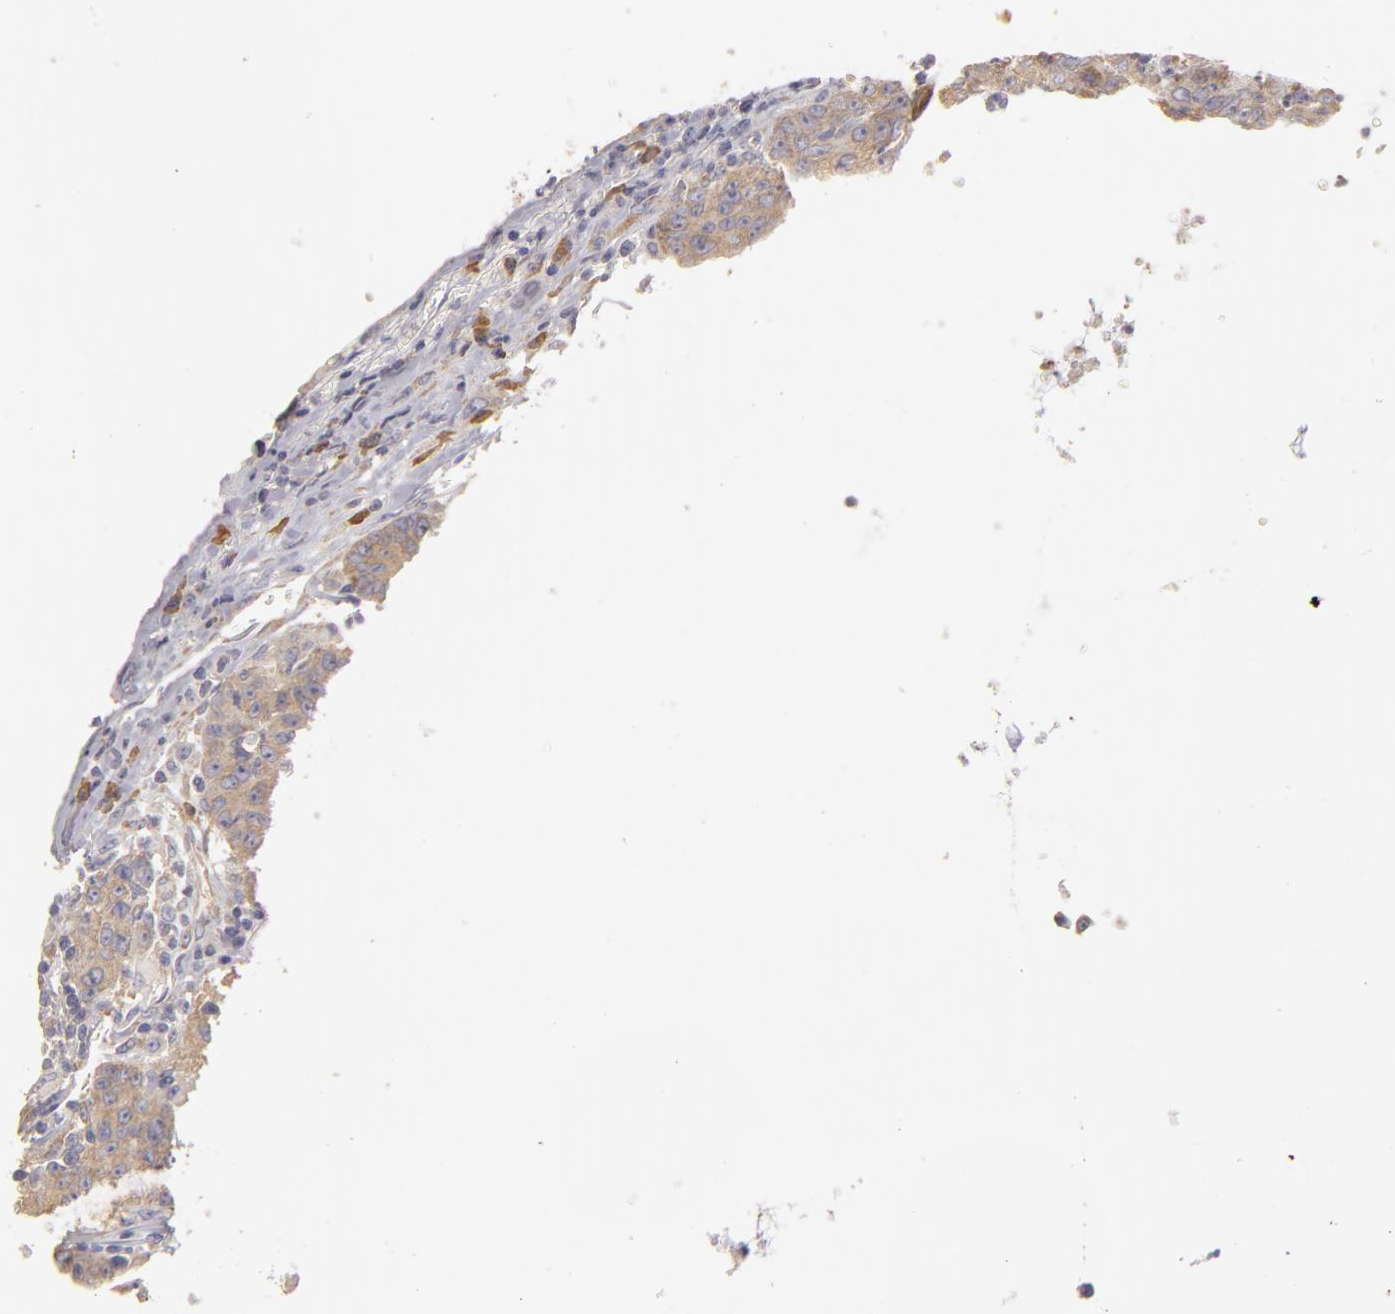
{"staining": {"intensity": "moderate", "quantity": ">75%", "location": "cytoplasmic/membranous"}, "tissue": "colorectal cancer", "cell_type": "Tumor cells", "image_type": "cancer", "snomed": [{"axis": "morphology", "description": "Adenocarcinoma, NOS"}, {"axis": "topography", "description": "Colon"}], "caption": "A medium amount of moderate cytoplasmic/membranous staining is present in approximately >75% of tumor cells in colorectal cancer tissue. (Brightfield microscopy of DAB IHC at high magnification).", "gene": "ENTPD5", "patient": {"sex": "female", "age": 53}}